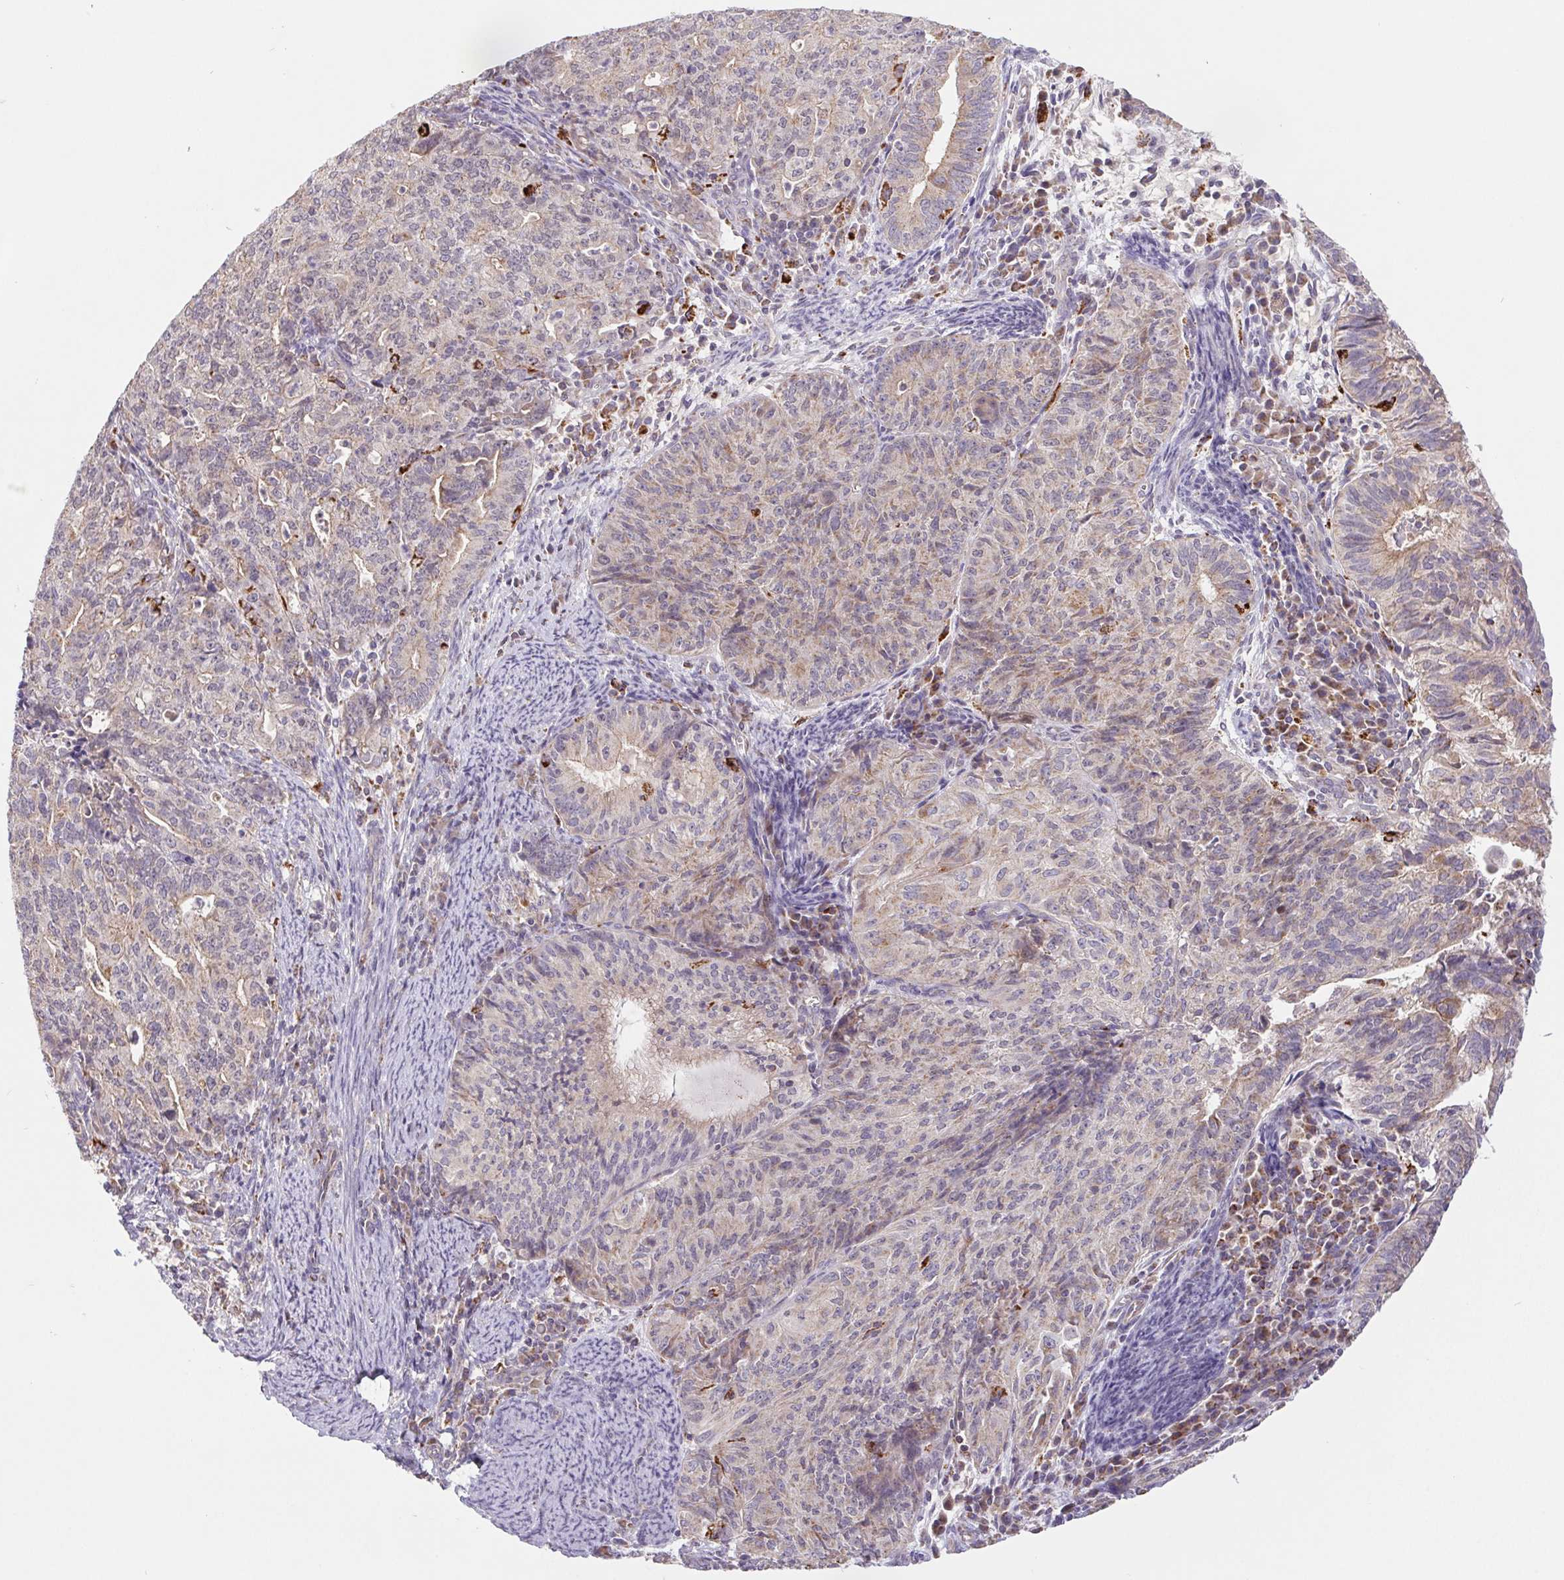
{"staining": {"intensity": "weak", "quantity": "<25%", "location": "cytoplasmic/membranous"}, "tissue": "endometrial cancer", "cell_type": "Tumor cells", "image_type": "cancer", "snomed": [{"axis": "morphology", "description": "Adenocarcinoma, NOS"}, {"axis": "topography", "description": "Endometrium"}], "caption": "The image demonstrates no significant staining in tumor cells of endometrial cancer (adenocarcinoma).", "gene": "EMC6", "patient": {"sex": "female", "age": 82}}